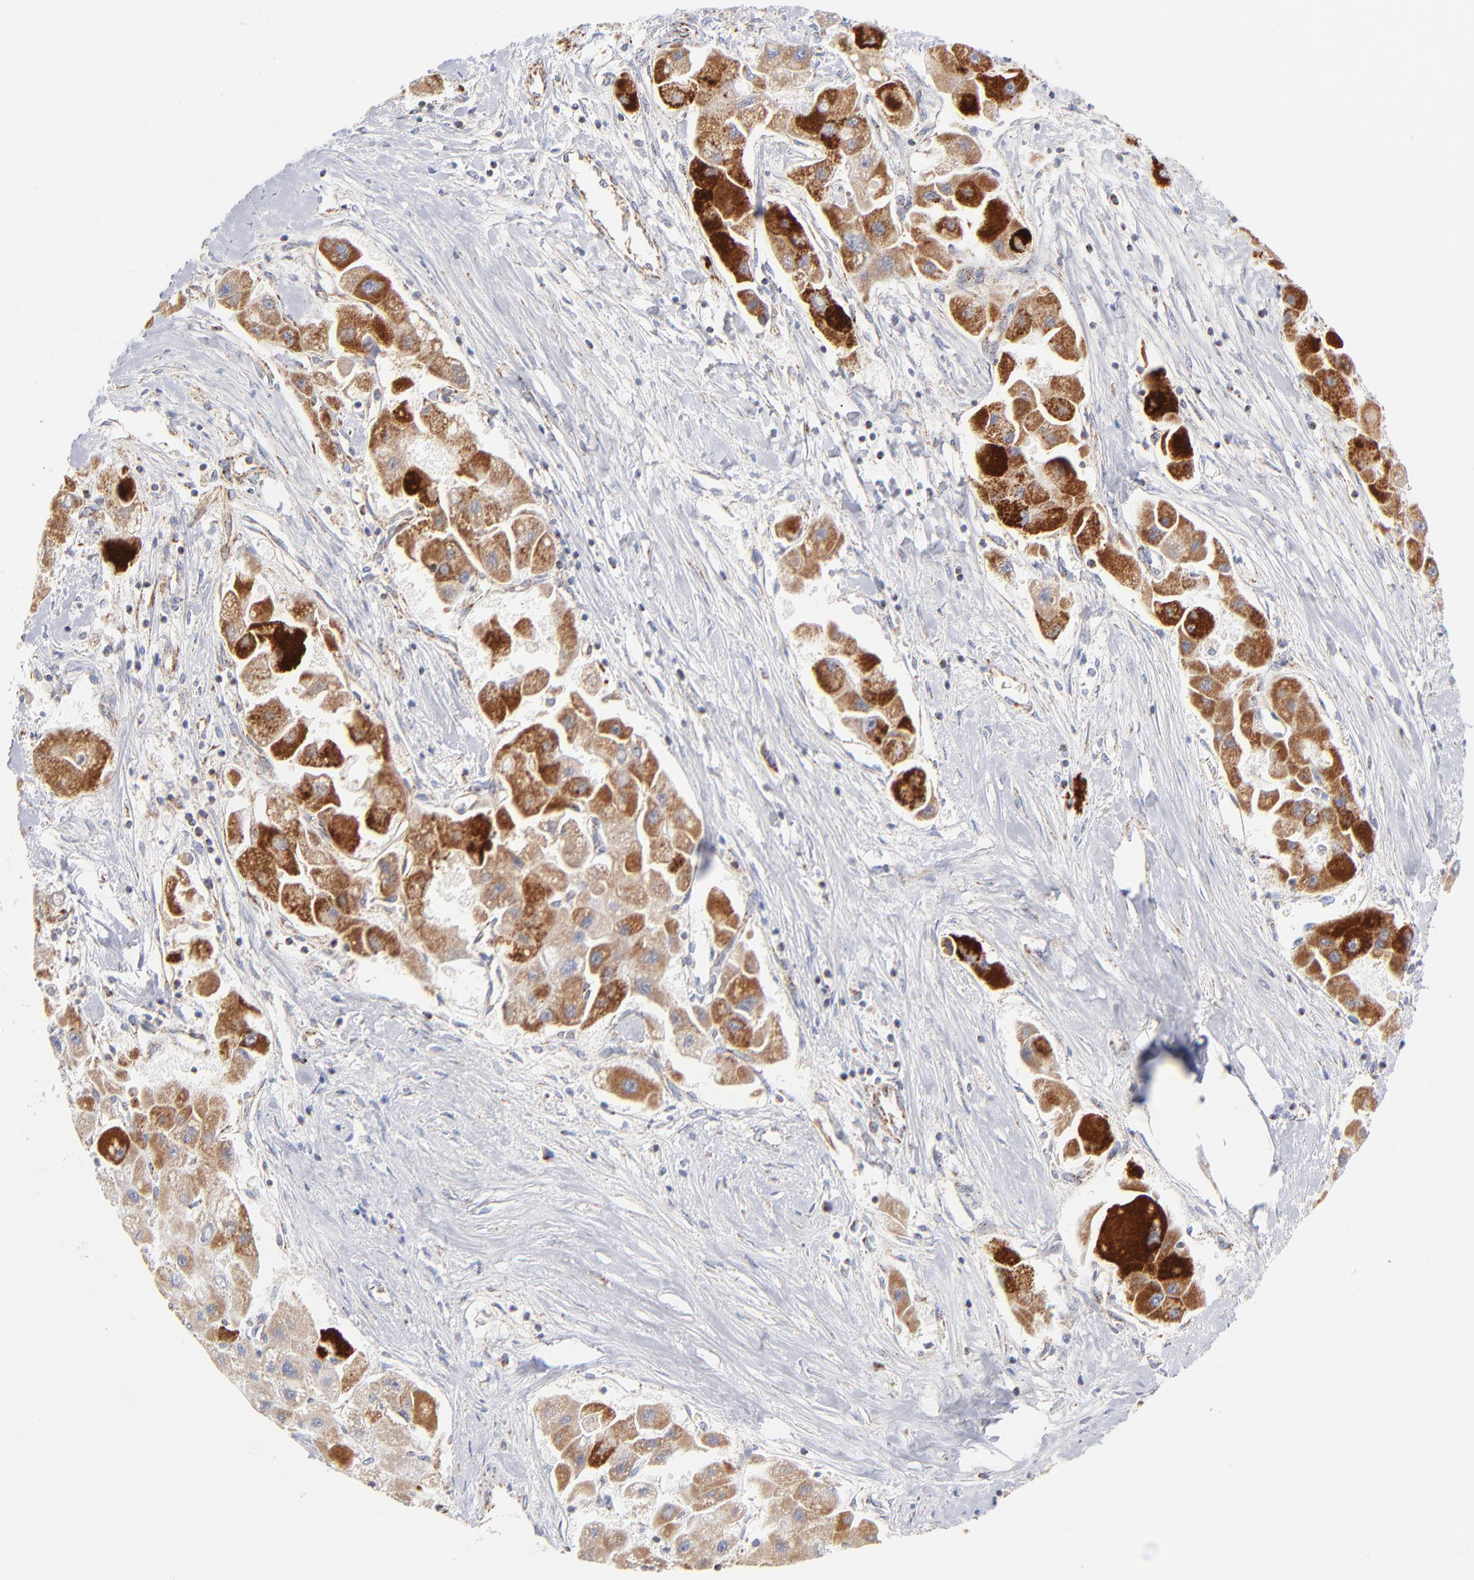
{"staining": {"intensity": "moderate", "quantity": ">75%", "location": "cytoplasmic/membranous"}, "tissue": "liver cancer", "cell_type": "Tumor cells", "image_type": "cancer", "snomed": [{"axis": "morphology", "description": "Carcinoma, Hepatocellular, NOS"}, {"axis": "topography", "description": "Liver"}], "caption": "A brown stain highlights moderate cytoplasmic/membranous positivity of a protein in liver hepatocellular carcinoma tumor cells. (Brightfield microscopy of DAB IHC at high magnification).", "gene": "DLAT", "patient": {"sex": "male", "age": 24}}